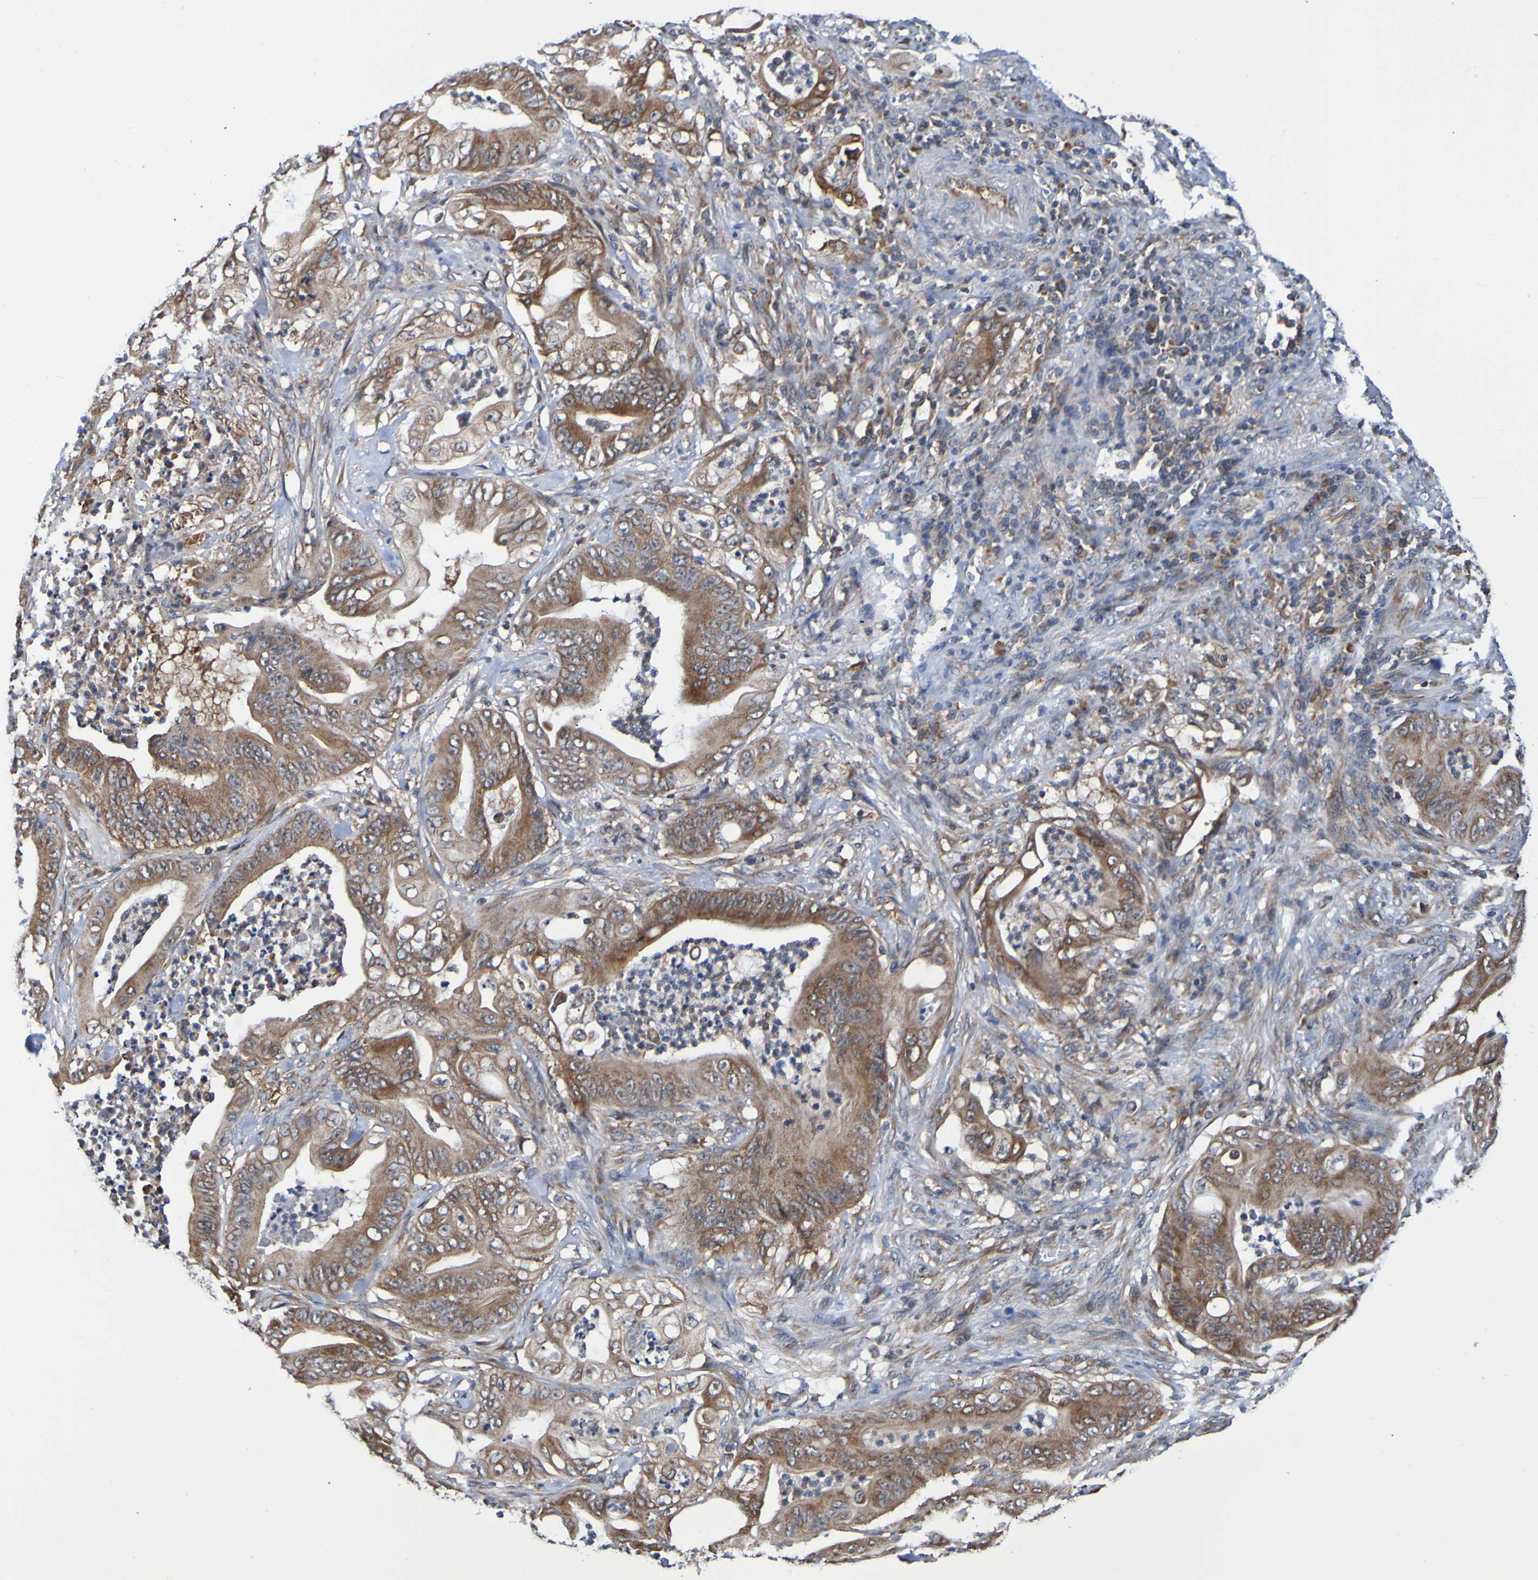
{"staining": {"intensity": "moderate", "quantity": ">75%", "location": "cytoplasmic/membranous"}, "tissue": "stomach cancer", "cell_type": "Tumor cells", "image_type": "cancer", "snomed": [{"axis": "morphology", "description": "Adenocarcinoma, NOS"}, {"axis": "topography", "description": "Stomach"}], "caption": "Human adenocarcinoma (stomach) stained for a protein (brown) demonstrates moderate cytoplasmic/membranous positive expression in approximately >75% of tumor cells.", "gene": "AXIN1", "patient": {"sex": "female", "age": 73}}